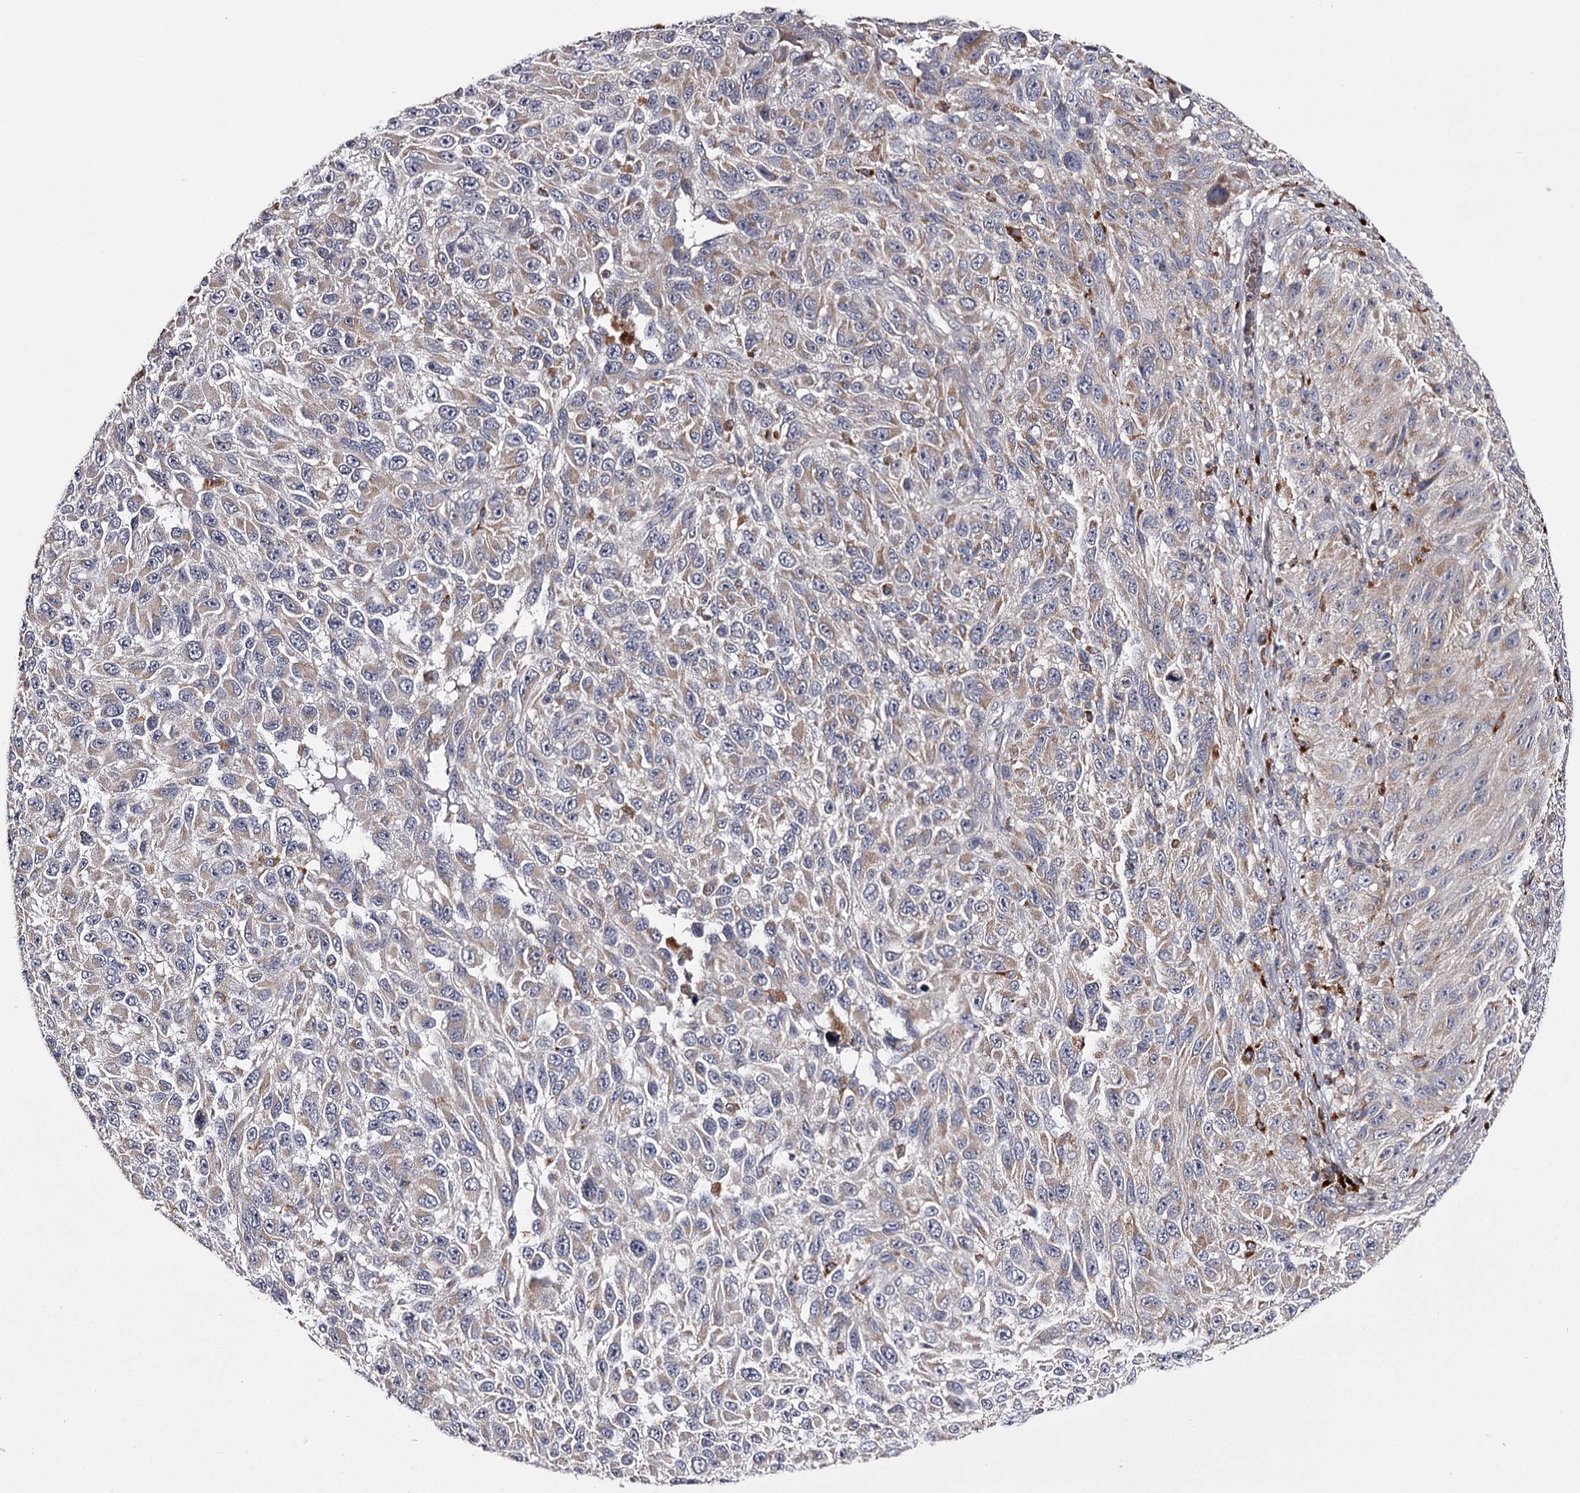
{"staining": {"intensity": "weak", "quantity": "25%-75%", "location": "cytoplasmic/membranous"}, "tissue": "melanoma", "cell_type": "Tumor cells", "image_type": "cancer", "snomed": [{"axis": "morphology", "description": "Malignant melanoma, NOS"}, {"axis": "topography", "description": "Skin"}], "caption": "Tumor cells demonstrate low levels of weak cytoplasmic/membranous positivity in about 25%-75% of cells in human malignant melanoma. The protein of interest is shown in brown color, while the nuclei are stained blue.", "gene": "RASSF6", "patient": {"sex": "female", "age": 96}}